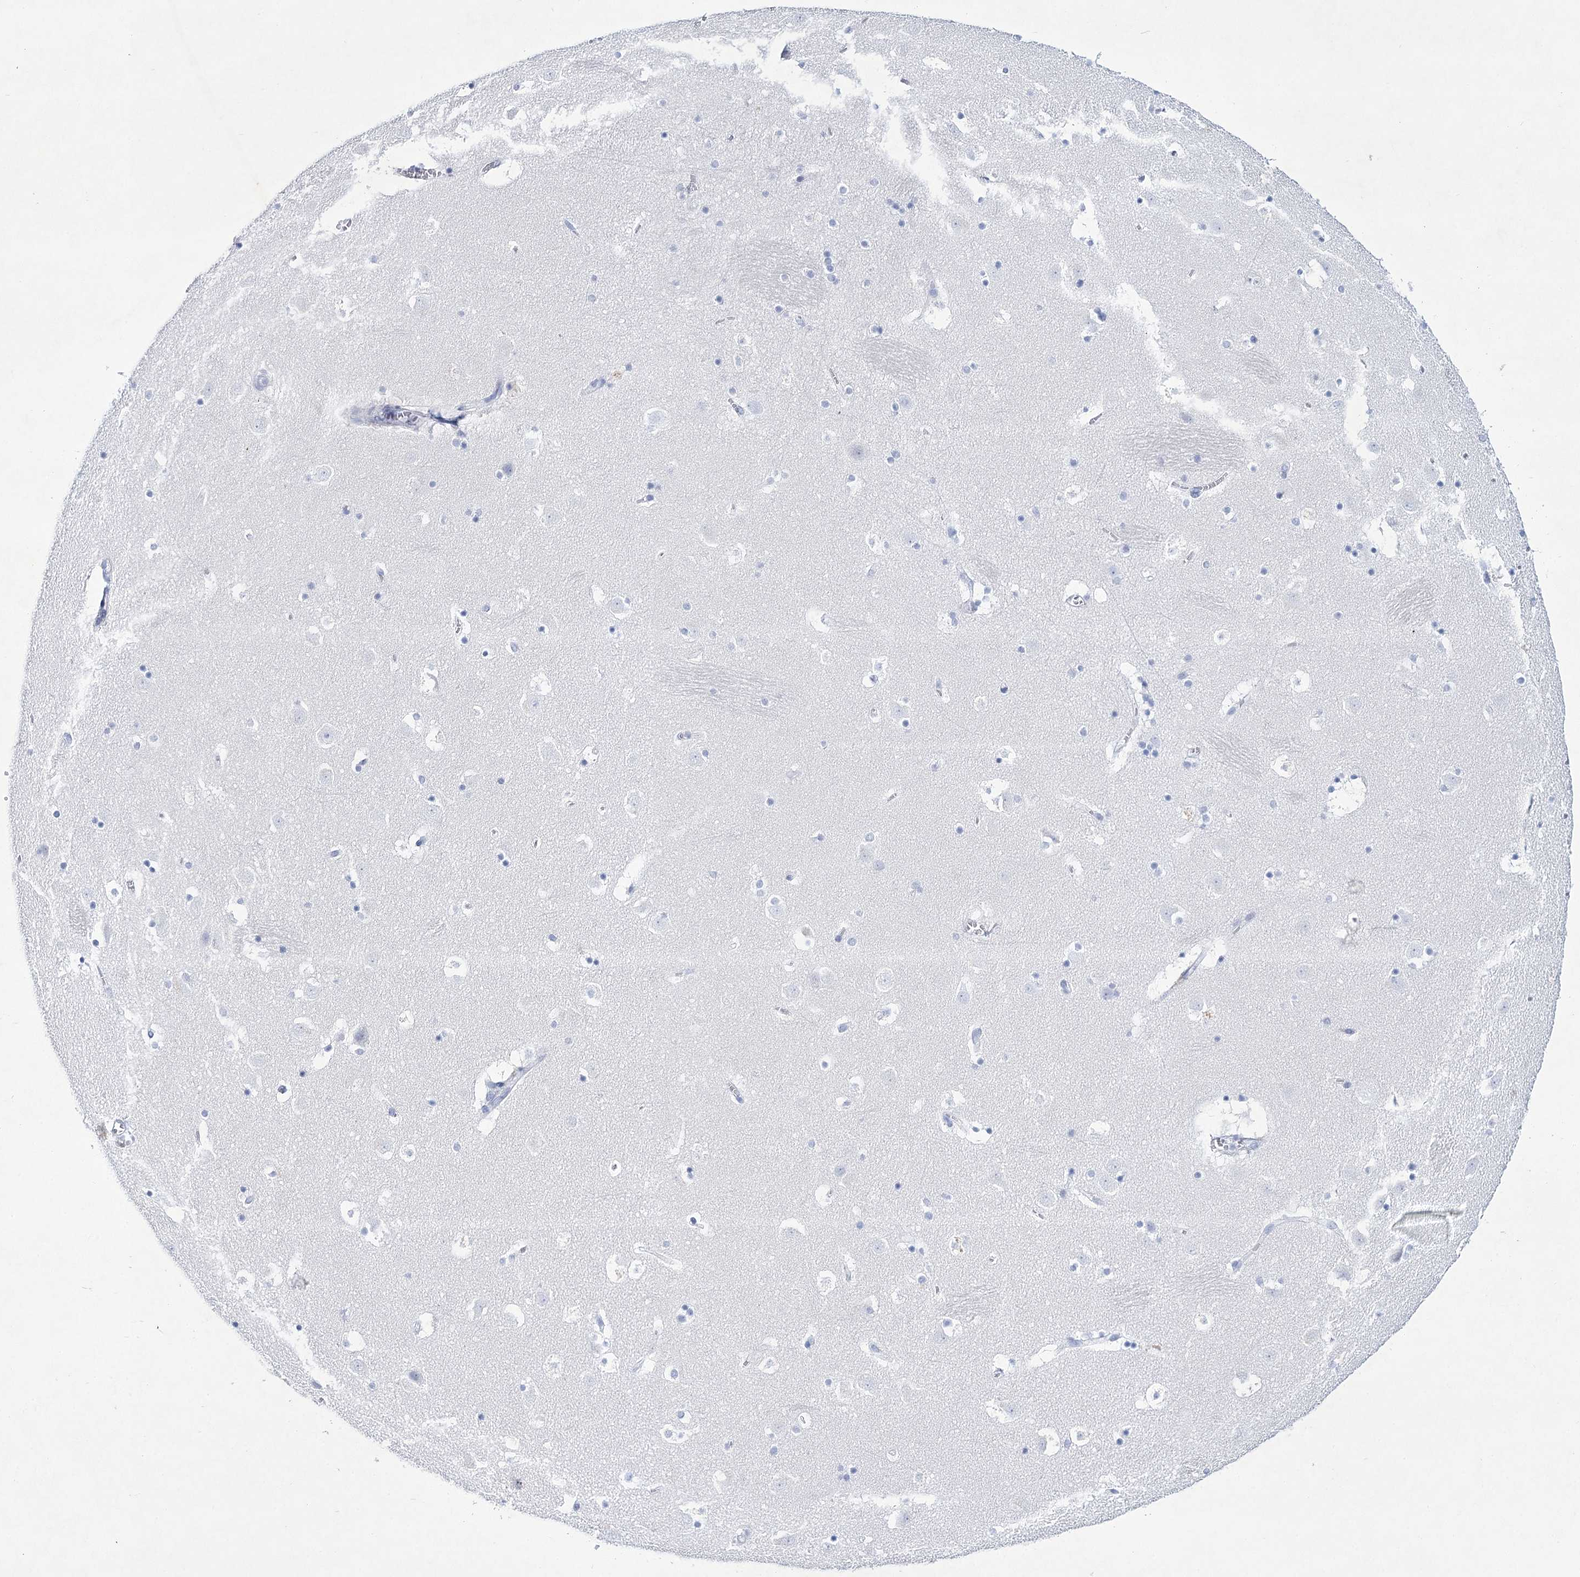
{"staining": {"intensity": "negative", "quantity": "none", "location": "none"}, "tissue": "caudate", "cell_type": "Glial cells", "image_type": "normal", "snomed": [{"axis": "morphology", "description": "Normal tissue, NOS"}, {"axis": "topography", "description": "Lateral ventricle wall"}], "caption": "Immunohistochemical staining of benign human caudate reveals no significant expression in glial cells. (Stains: DAB (3,3'-diaminobenzidine) IHC with hematoxylin counter stain, Microscopy: brightfield microscopy at high magnification).", "gene": "RNF186", "patient": {"sex": "male", "age": 45}}